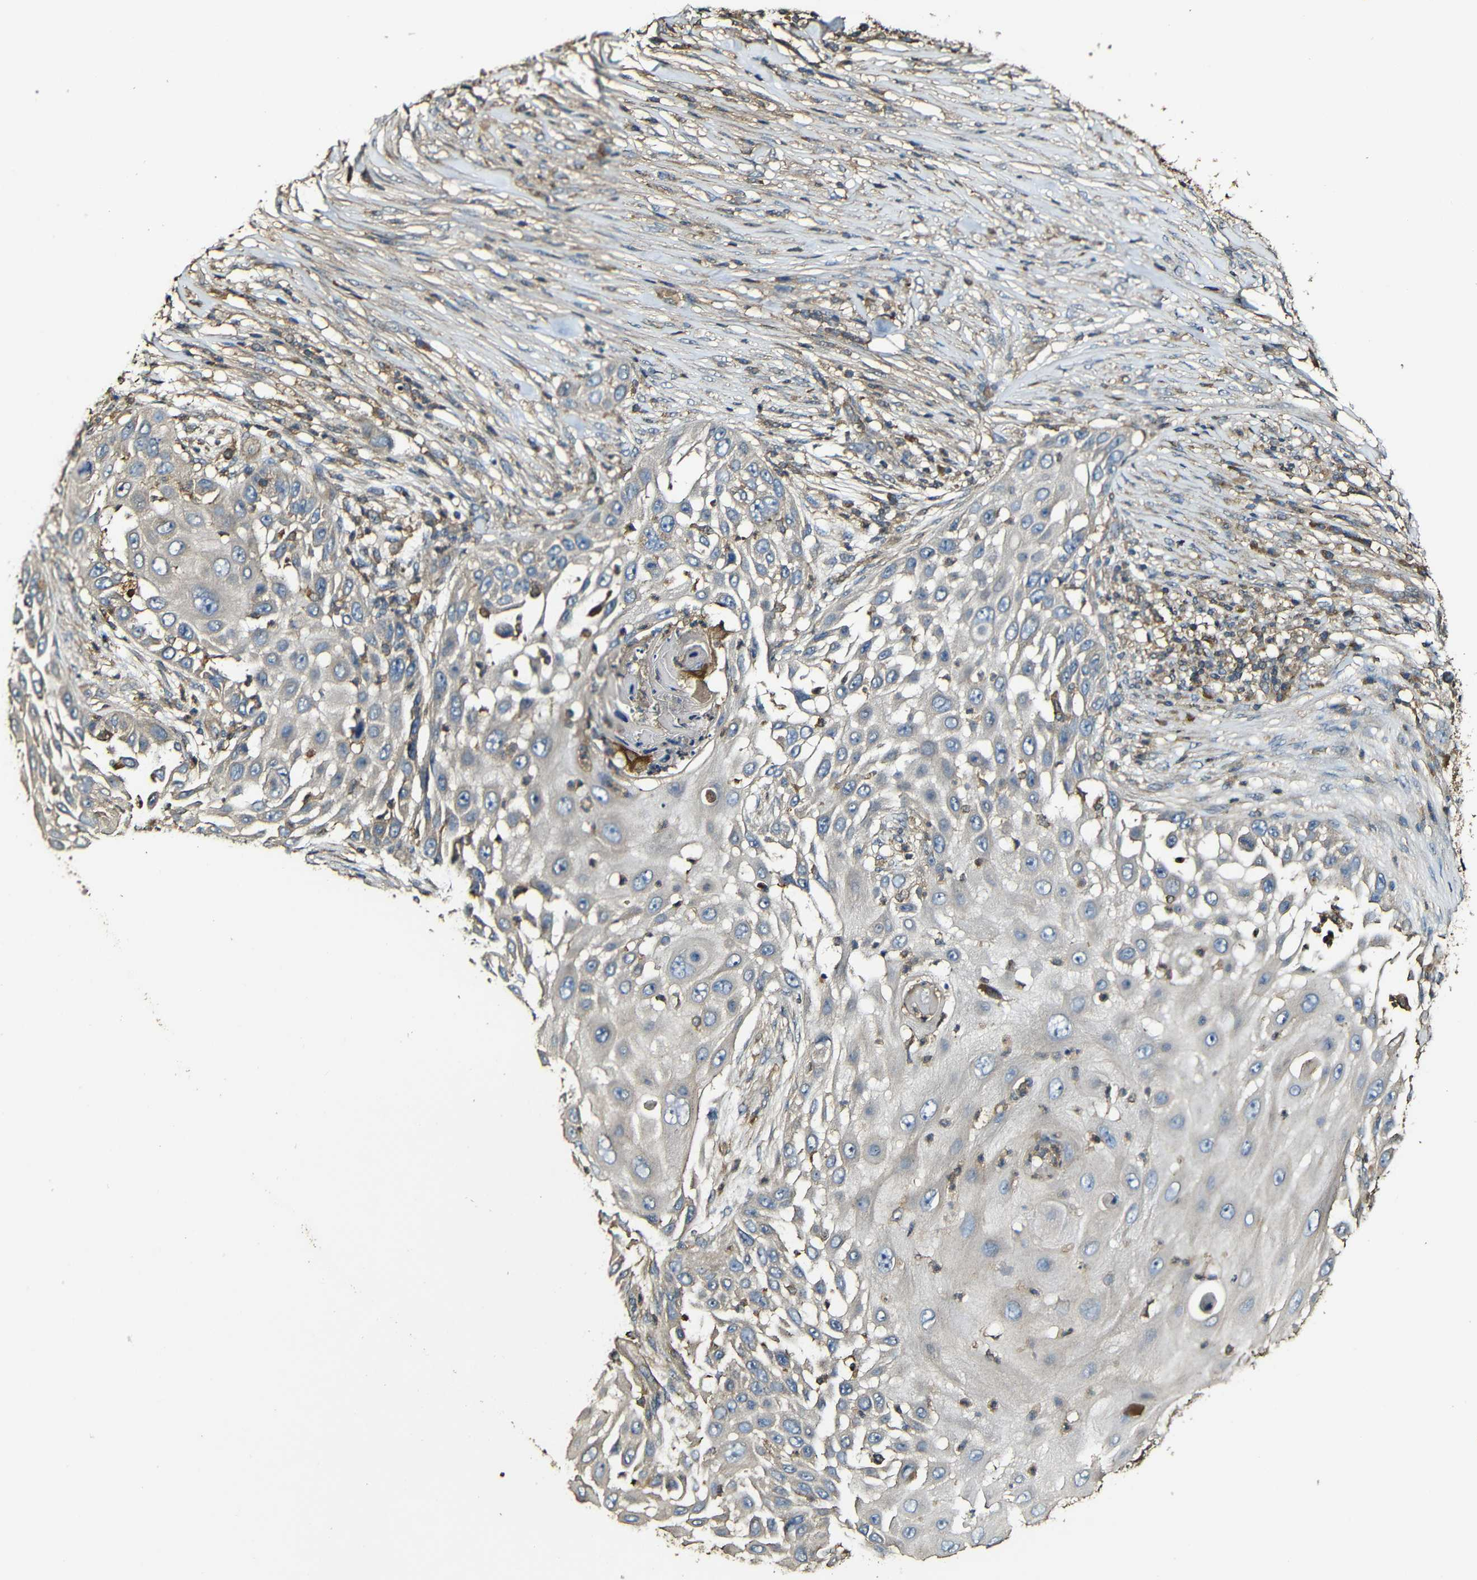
{"staining": {"intensity": "negative", "quantity": "none", "location": "none"}, "tissue": "skin cancer", "cell_type": "Tumor cells", "image_type": "cancer", "snomed": [{"axis": "morphology", "description": "Squamous cell carcinoma, NOS"}, {"axis": "topography", "description": "Skin"}], "caption": "IHC micrograph of neoplastic tissue: squamous cell carcinoma (skin) stained with DAB (3,3'-diaminobenzidine) reveals no significant protein expression in tumor cells.", "gene": "CASP8", "patient": {"sex": "female", "age": 44}}